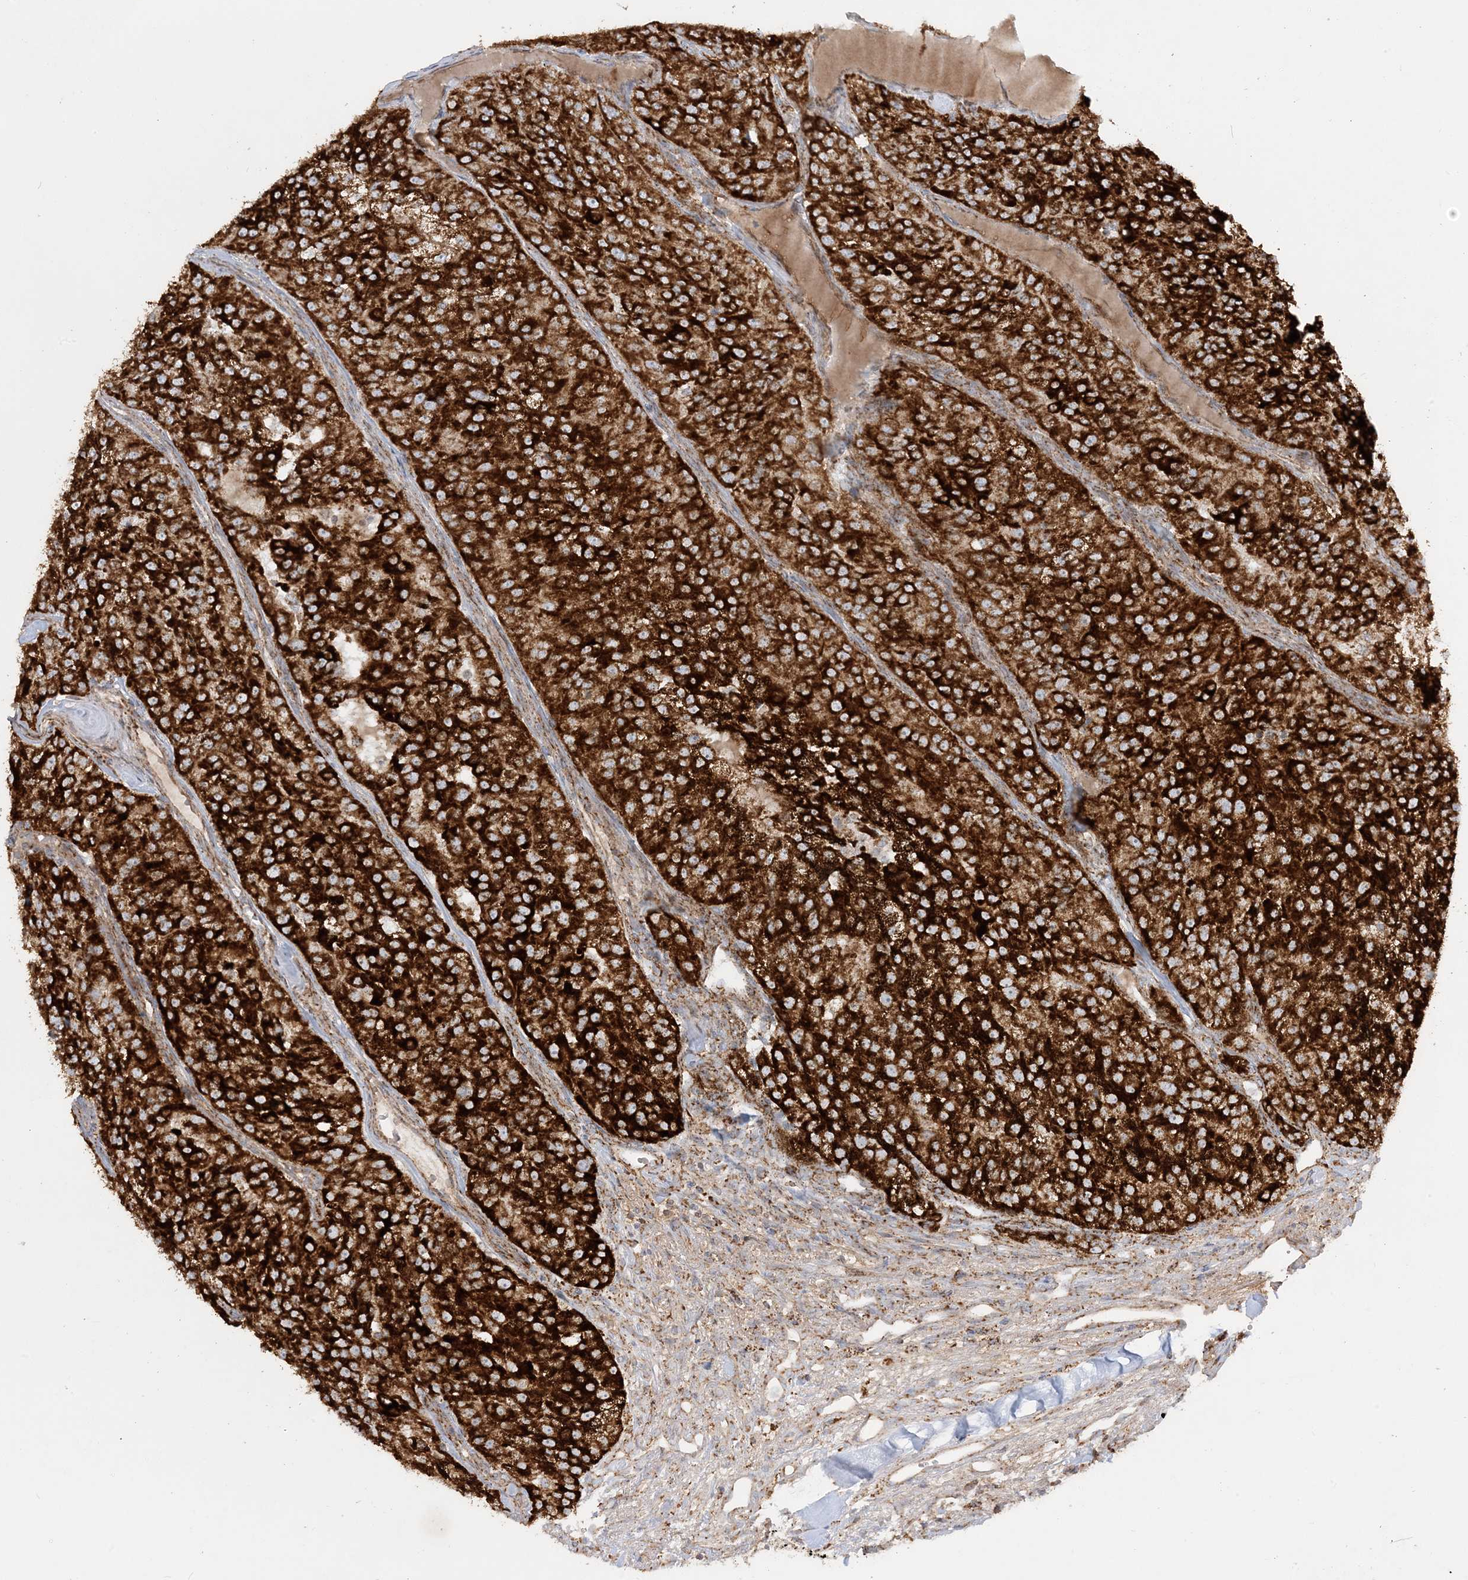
{"staining": {"intensity": "strong", "quantity": ">75%", "location": "cytoplasmic/membranous"}, "tissue": "renal cancer", "cell_type": "Tumor cells", "image_type": "cancer", "snomed": [{"axis": "morphology", "description": "Adenocarcinoma, NOS"}, {"axis": "topography", "description": "Kidney"}], "caption": "The immunohistochemical stain highlights strong cytoplasmic/membranous staining in tumor cells of adenocarcinoma (renal) tissue. The staining was performed using DAB (3,3'-diaminobenzidine) to visualize the protein expression in brown, while the nuclei were stained in blue with hematoxylin (Magnification: 20x).", "gene": "NDUFAF3", "patient": {"sex": "female", "age": 63}}